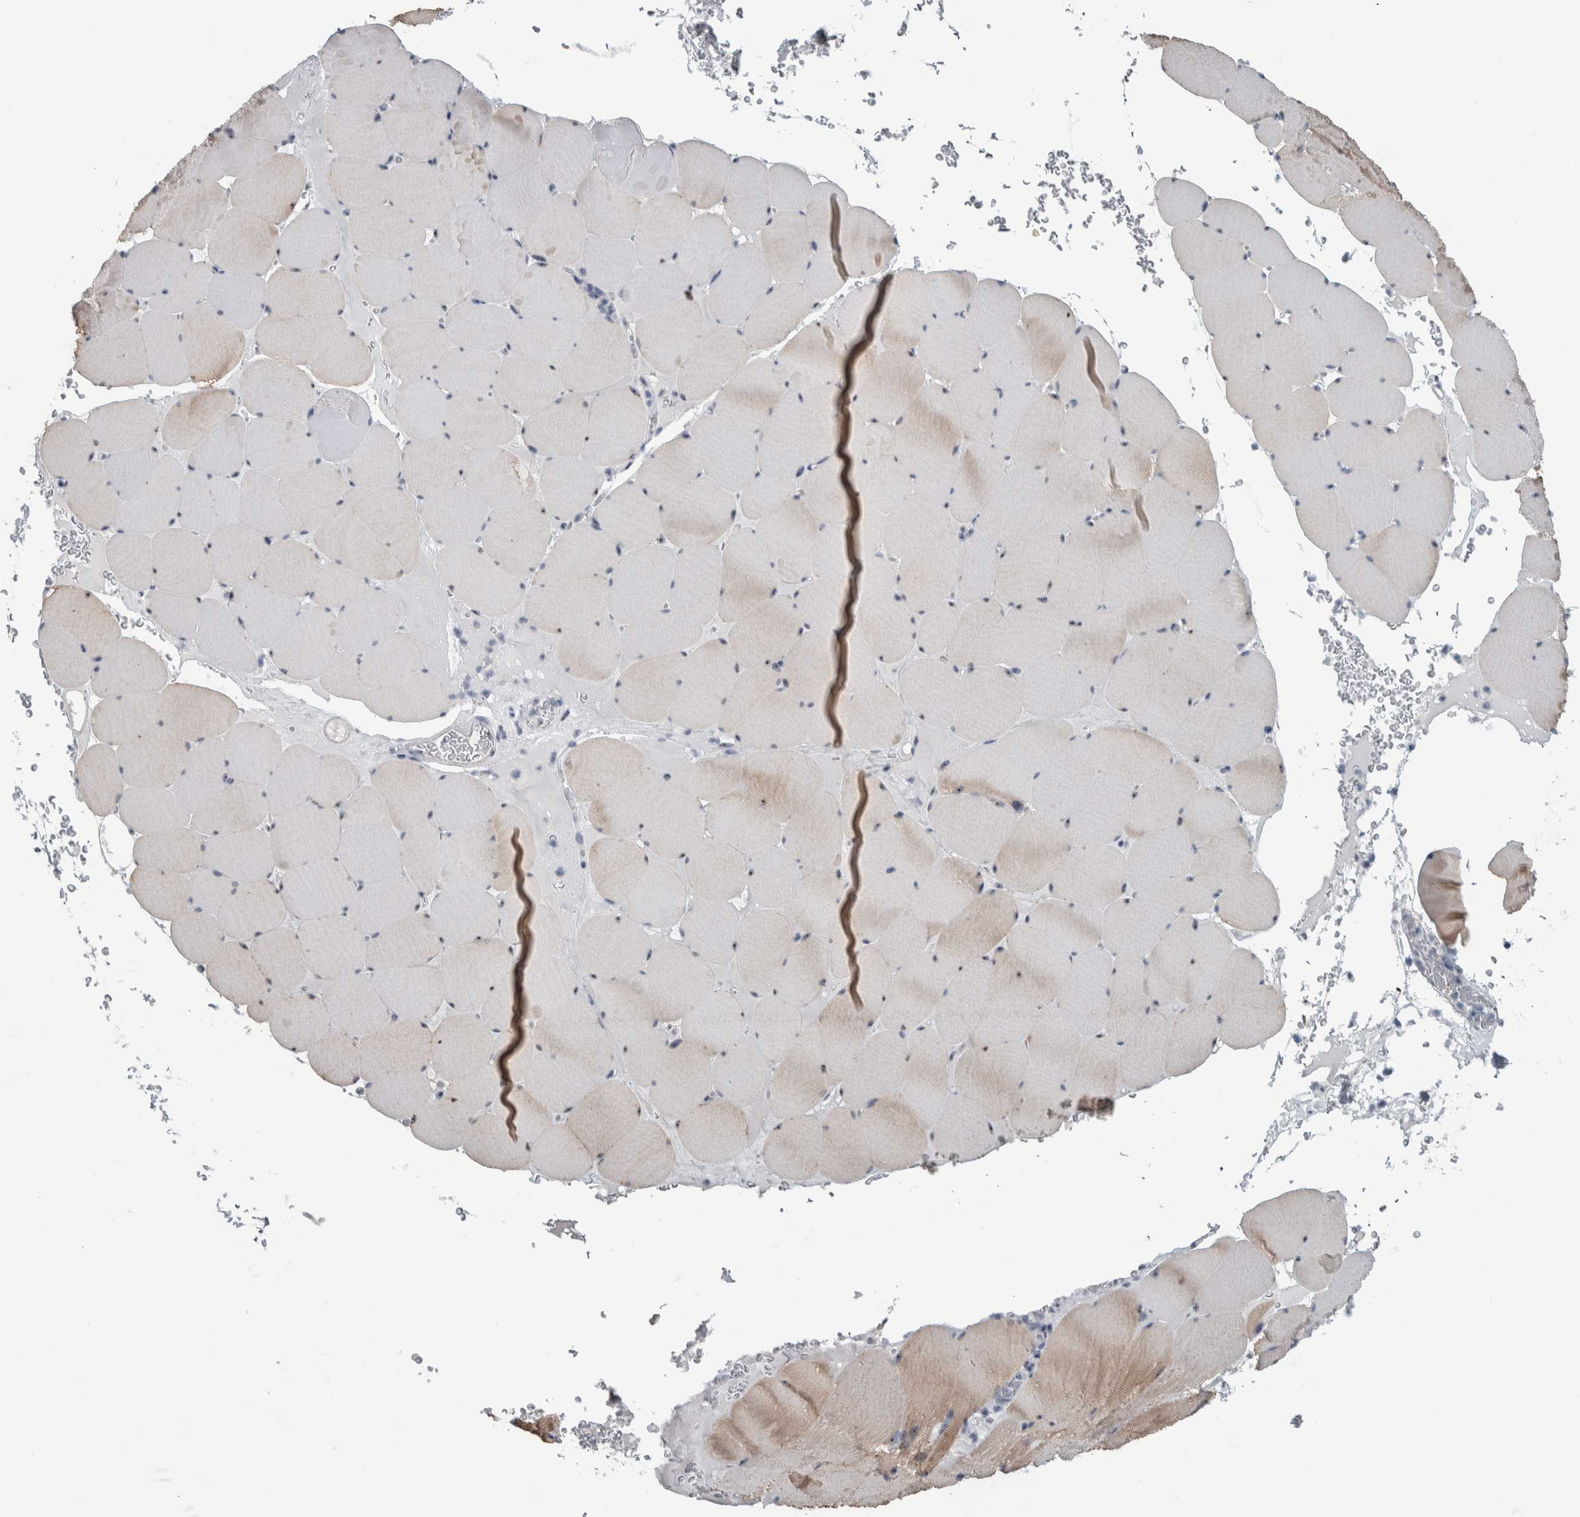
{"staining": {"intensity": "moderate", "quantity": "25%-75%", "location": "cytoplasmic/membranous,nuclear"}, "tissue": "skeletal muscle", "cell_type": "Myocytes", "image_type": "normal", "snomed": [{"axis": "morphology", "description": "Normal tissue, NOS"}, {"axis": "topography", "description": "Skeletal muscle"}], "caption": "Myocytes display moderate cytoplasmic/membranous,nuclear expression in approximately 25%-75% of cells in unremarkable skeletal muscle.", "gene": "UTP6", "patient": {"sex": "male", "age": 62}}